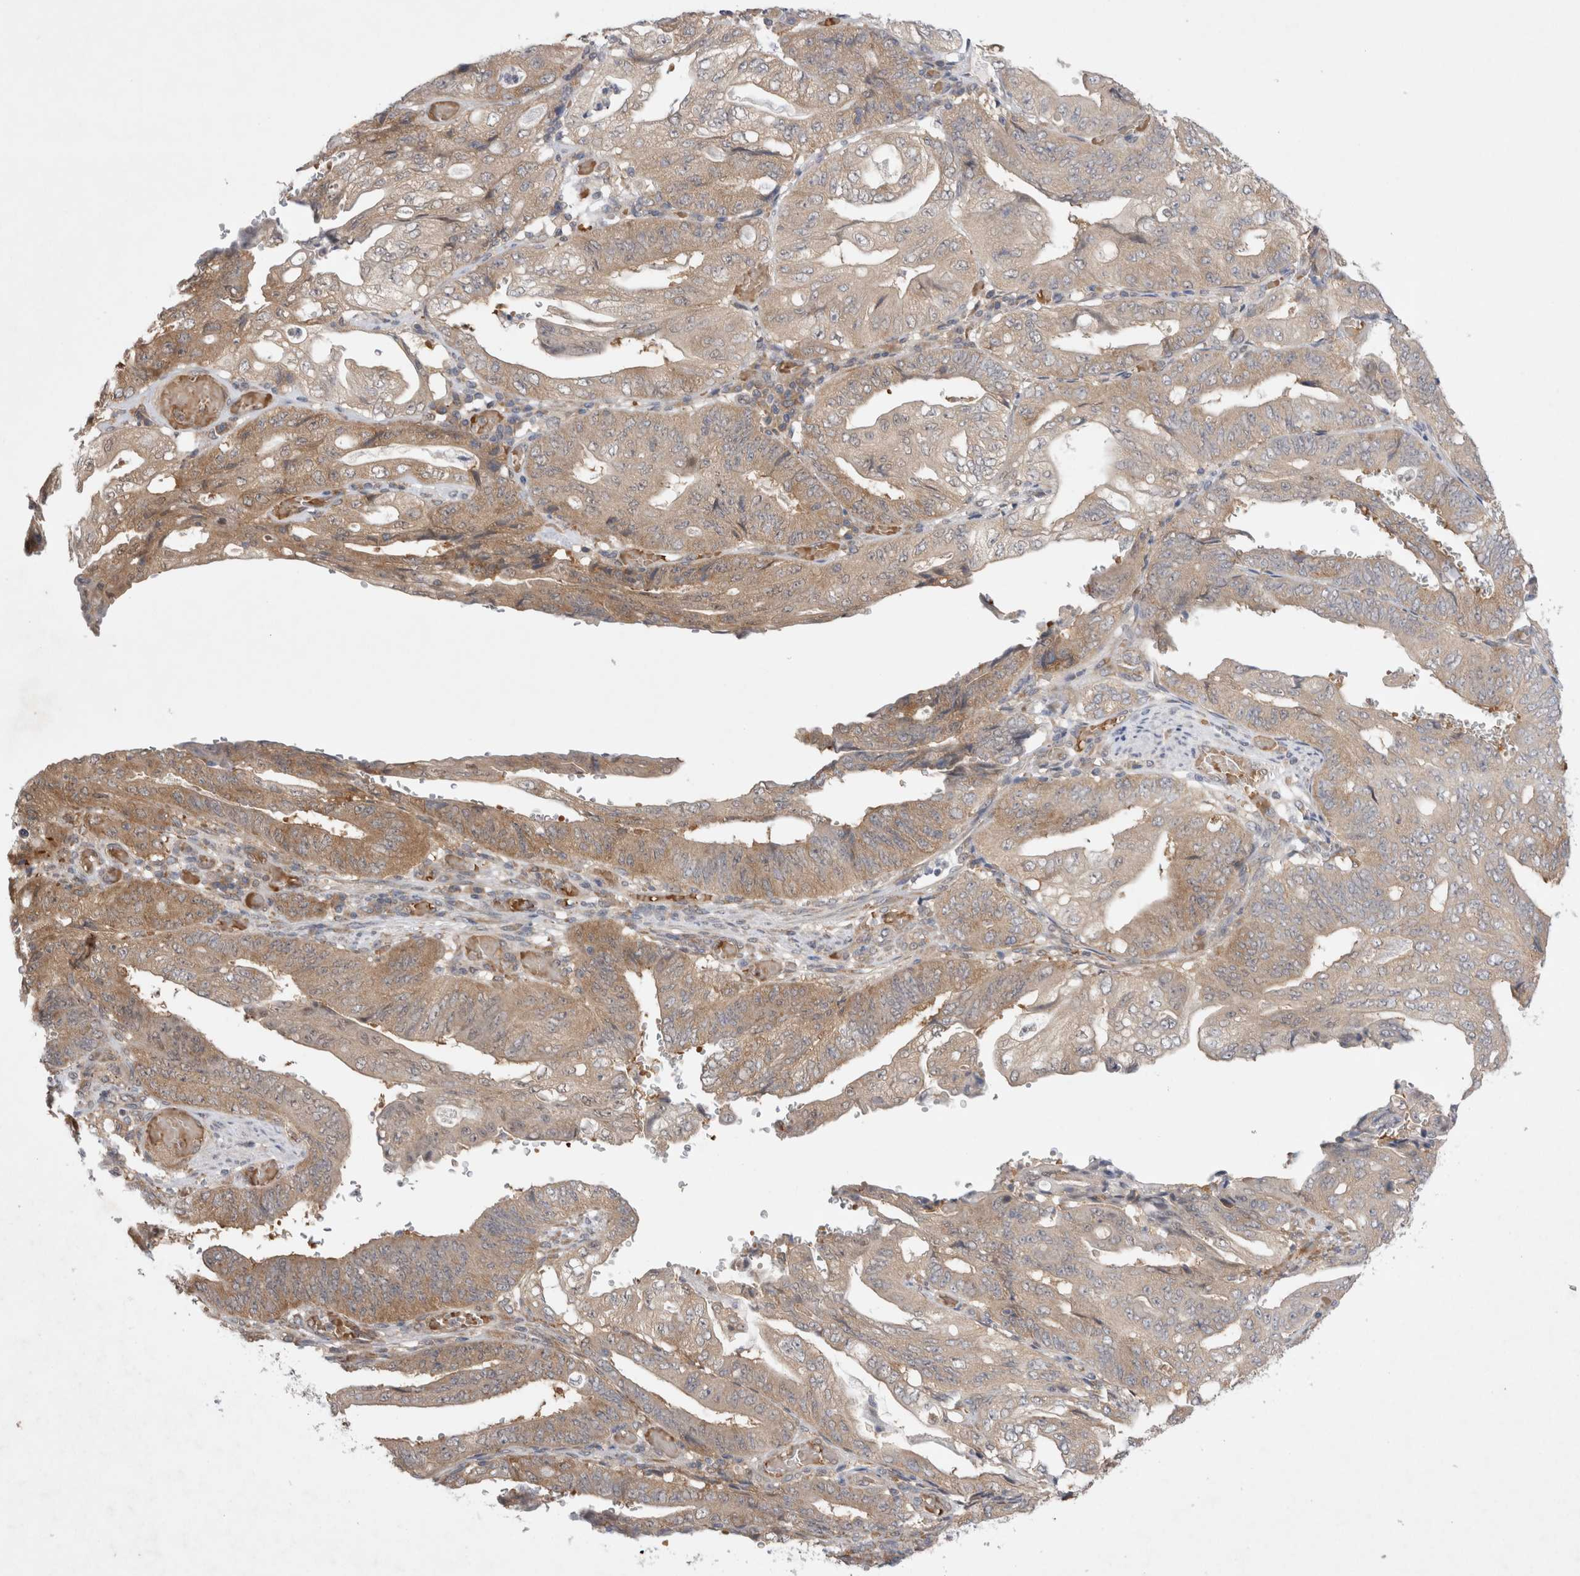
{"staining": {"intensity": "weak", "quantity": ">75%", "location": "cytoplasmic/membranous"}, "tissue": "stomach cancer", "cell_type": "Tumor cells", "image_type": "cancer", "snomed": [{"axis": "morphology", "description": "Adenocarcinoma, NOS"}, {"axis": "topography", "description": "Stomach"}], "caption": "Protein expression analysis of human stomach cancer (adenocarcinoma) reveals weak cytoplasmic/membranous expression in approximately >75% of tumor cells.", "gene": "EIF3E", "patient": {"sex": "female", "age": 73}}